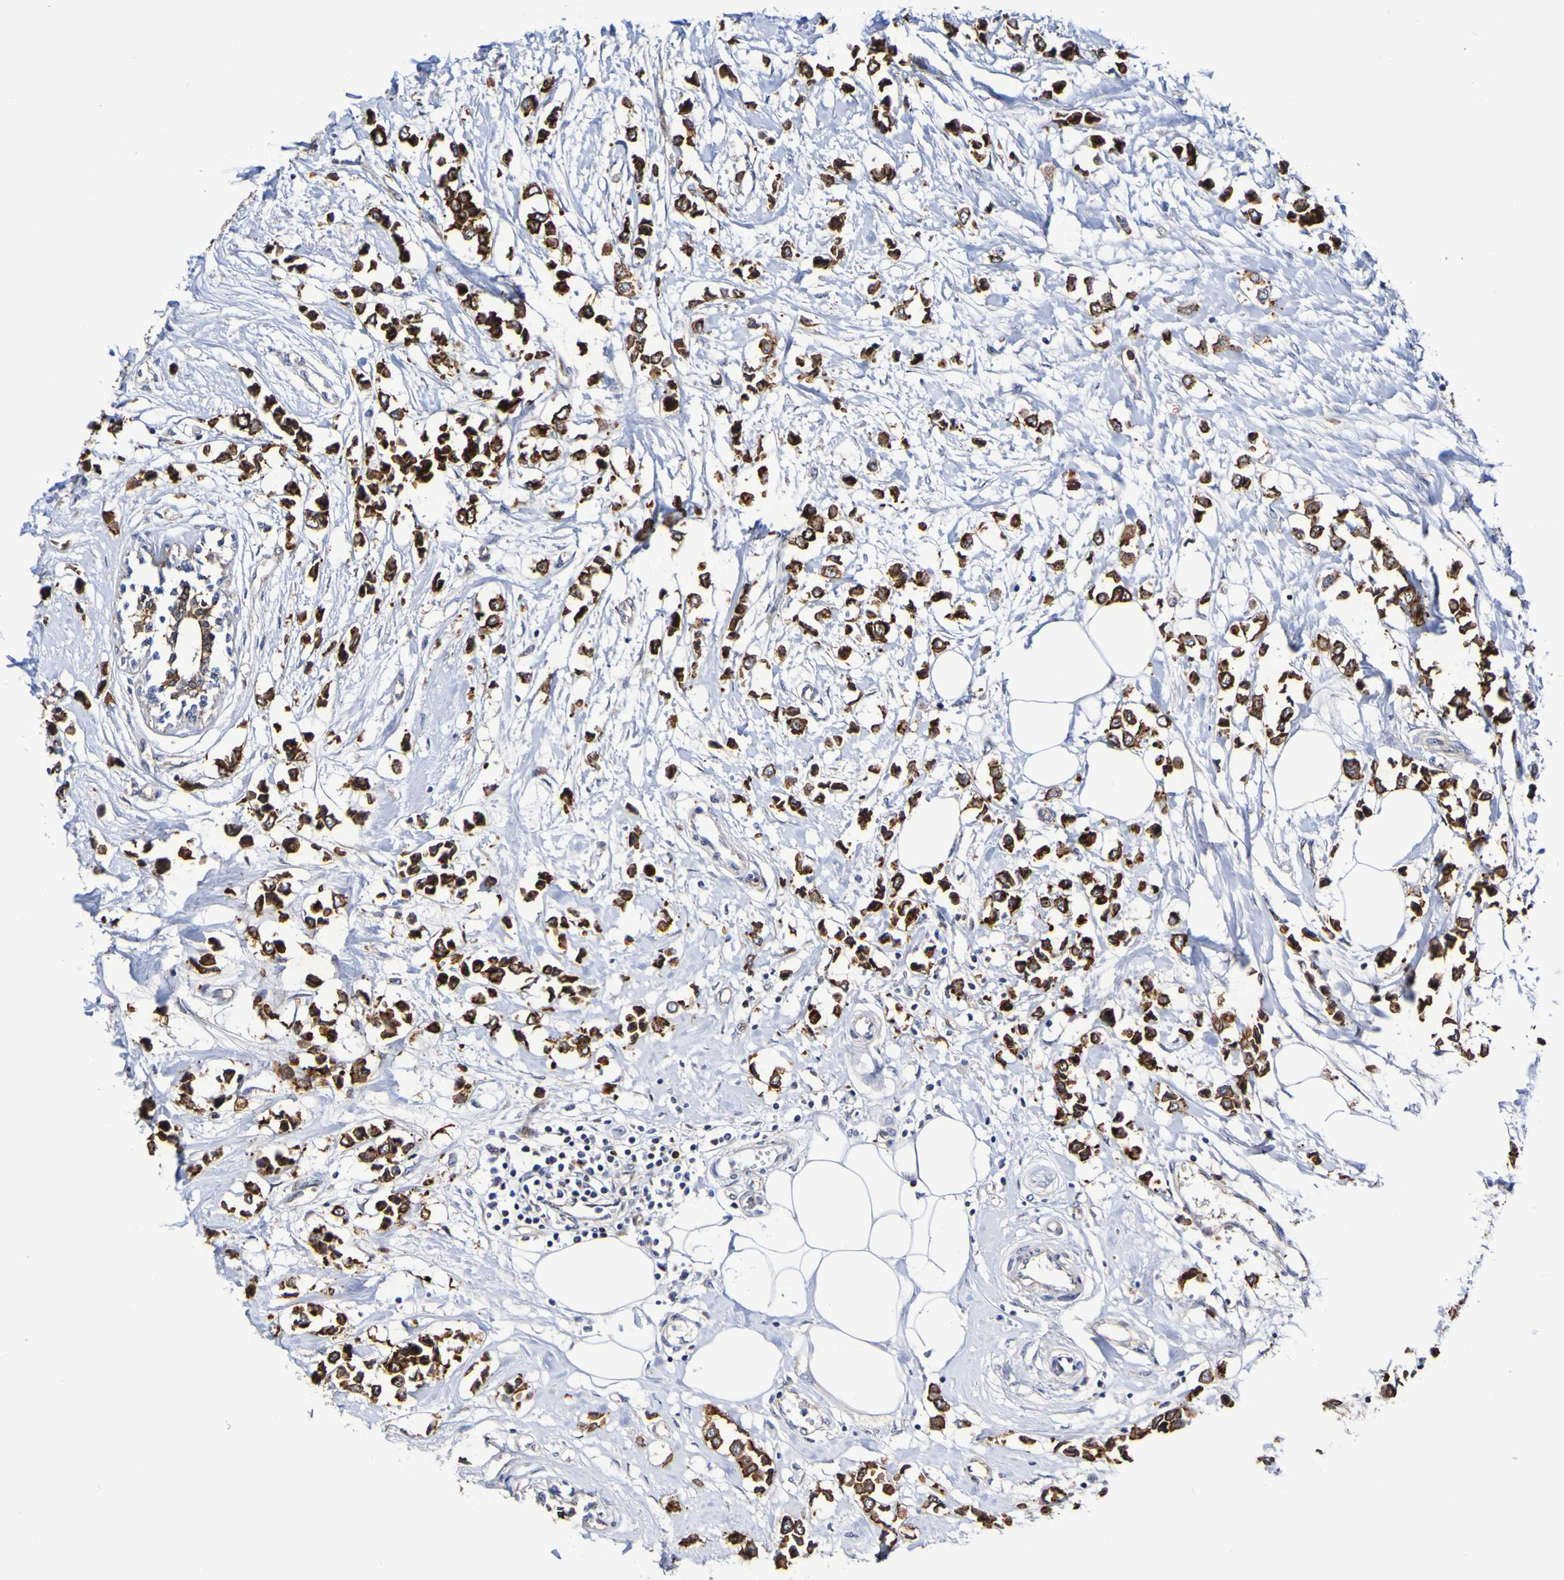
{"staining": {"intensity": "strong", "quantity": ">75%", "location": "cytoplasmic/membranous"}, "tissue": "breast cancer", "cell_type": "Tumor cells", "image_type": "cancer", "snomed": [{"axis": "morphology", "description": "Lobular carcinoma"}, {"axis": "topography", "description": "Breast"}], "caption": "Immunohistochemistry (IHC) (DAB) staining of human lobular carcinoma (breast) exhibits strong cytoplasmic/membranous protein staining in about >75% of tumor cells.", "gene": "GJB1", "patient": {"sex": "female", "age": 51}}